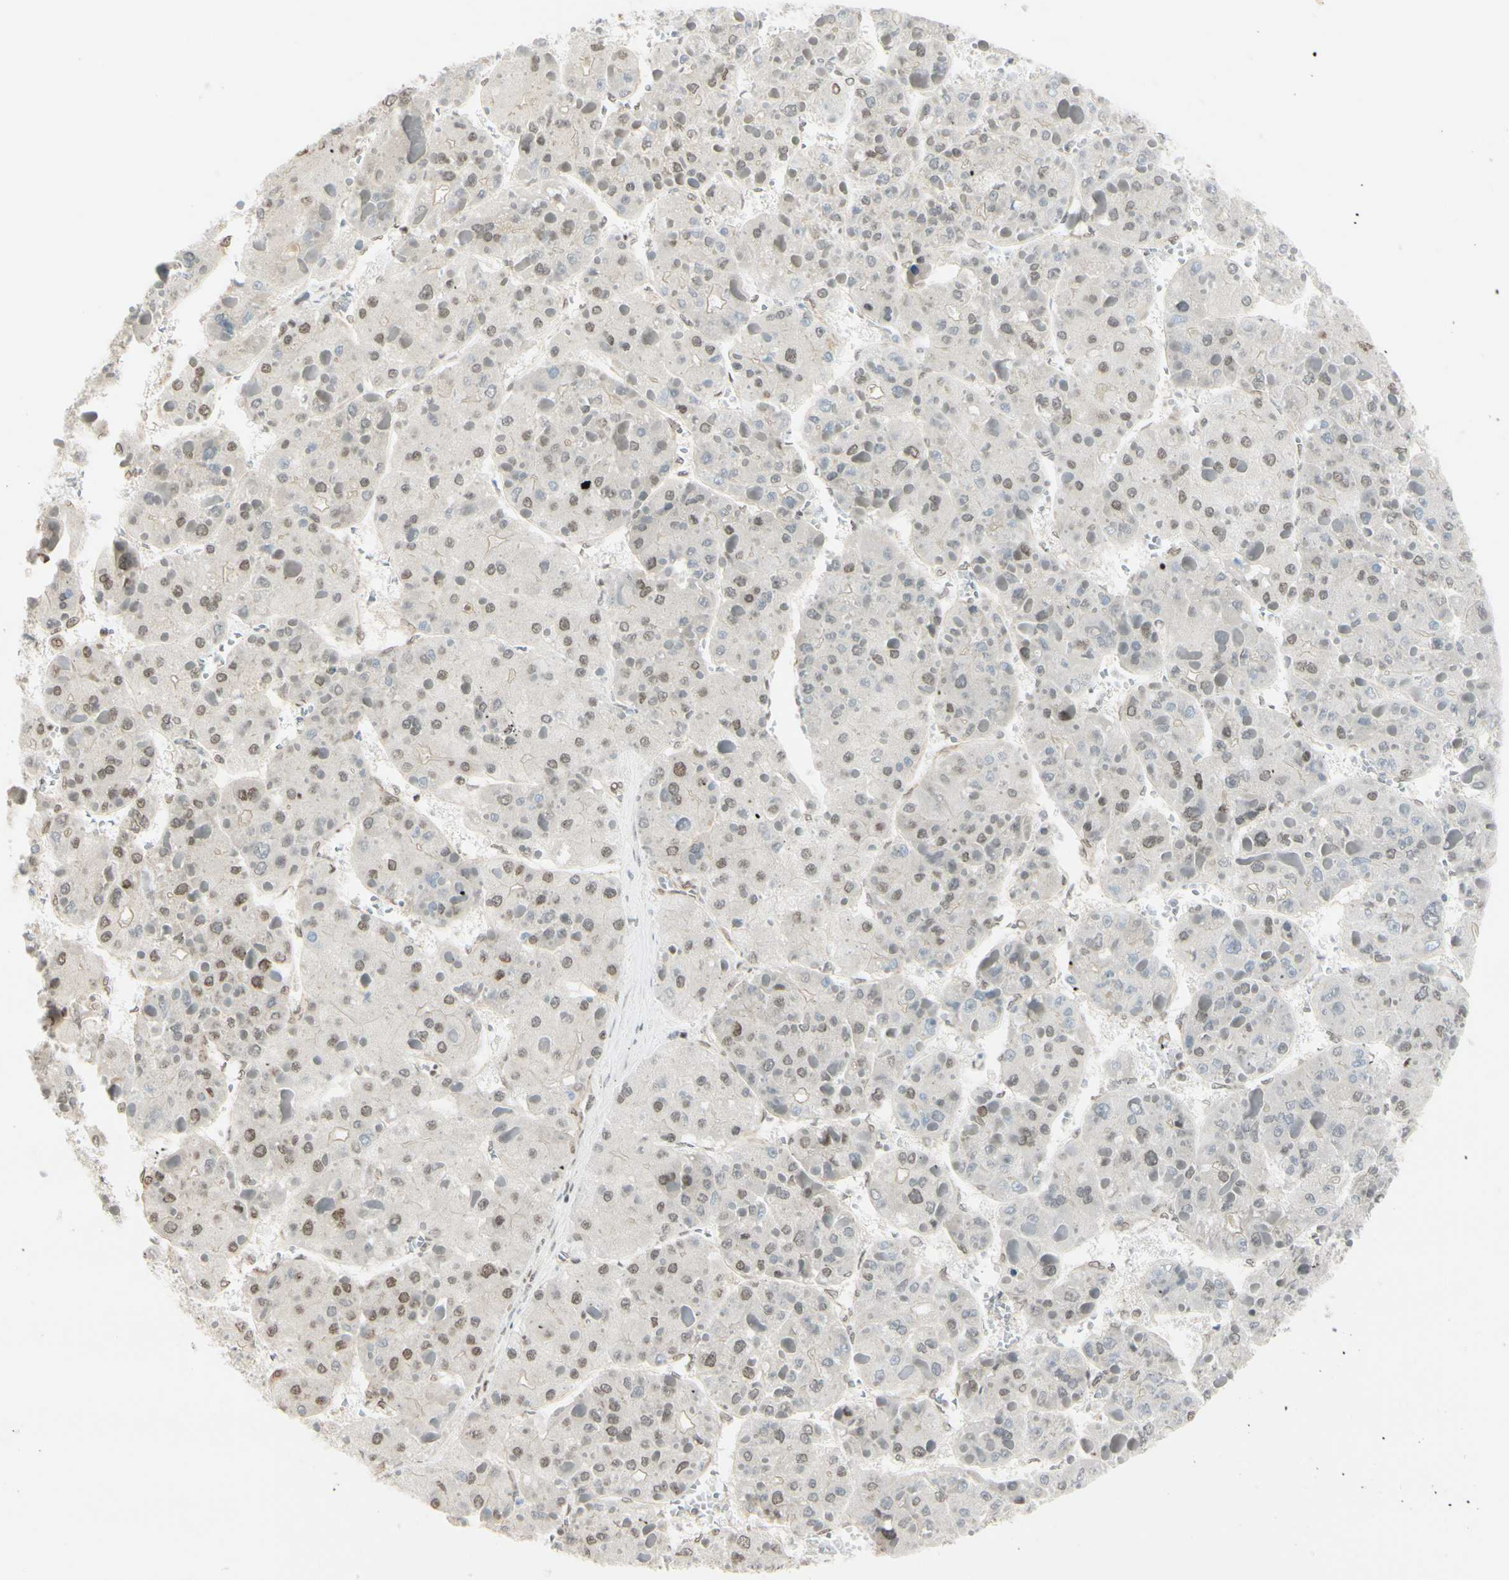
{"staining": {"intensity": "weak", "quantity": "25%-75%", "location": "nuclear"}, "tissue": "liver cancer", "cell_type": "Tumor cells", "image_type": "cancer", "snomed": [{"axis": "morphology", "description": "Carcinoma, Hepatocellular, NOS"}, {"axis": "topography", "description": "Liver"}], "caption": "Liver hepatocellular carcinoma stained with IHC demonstrates weak nuclear staining in about 25%-75% of tumor cells.", "gene": "SUFU", "patient": {"sex": "female", "age": 73}}